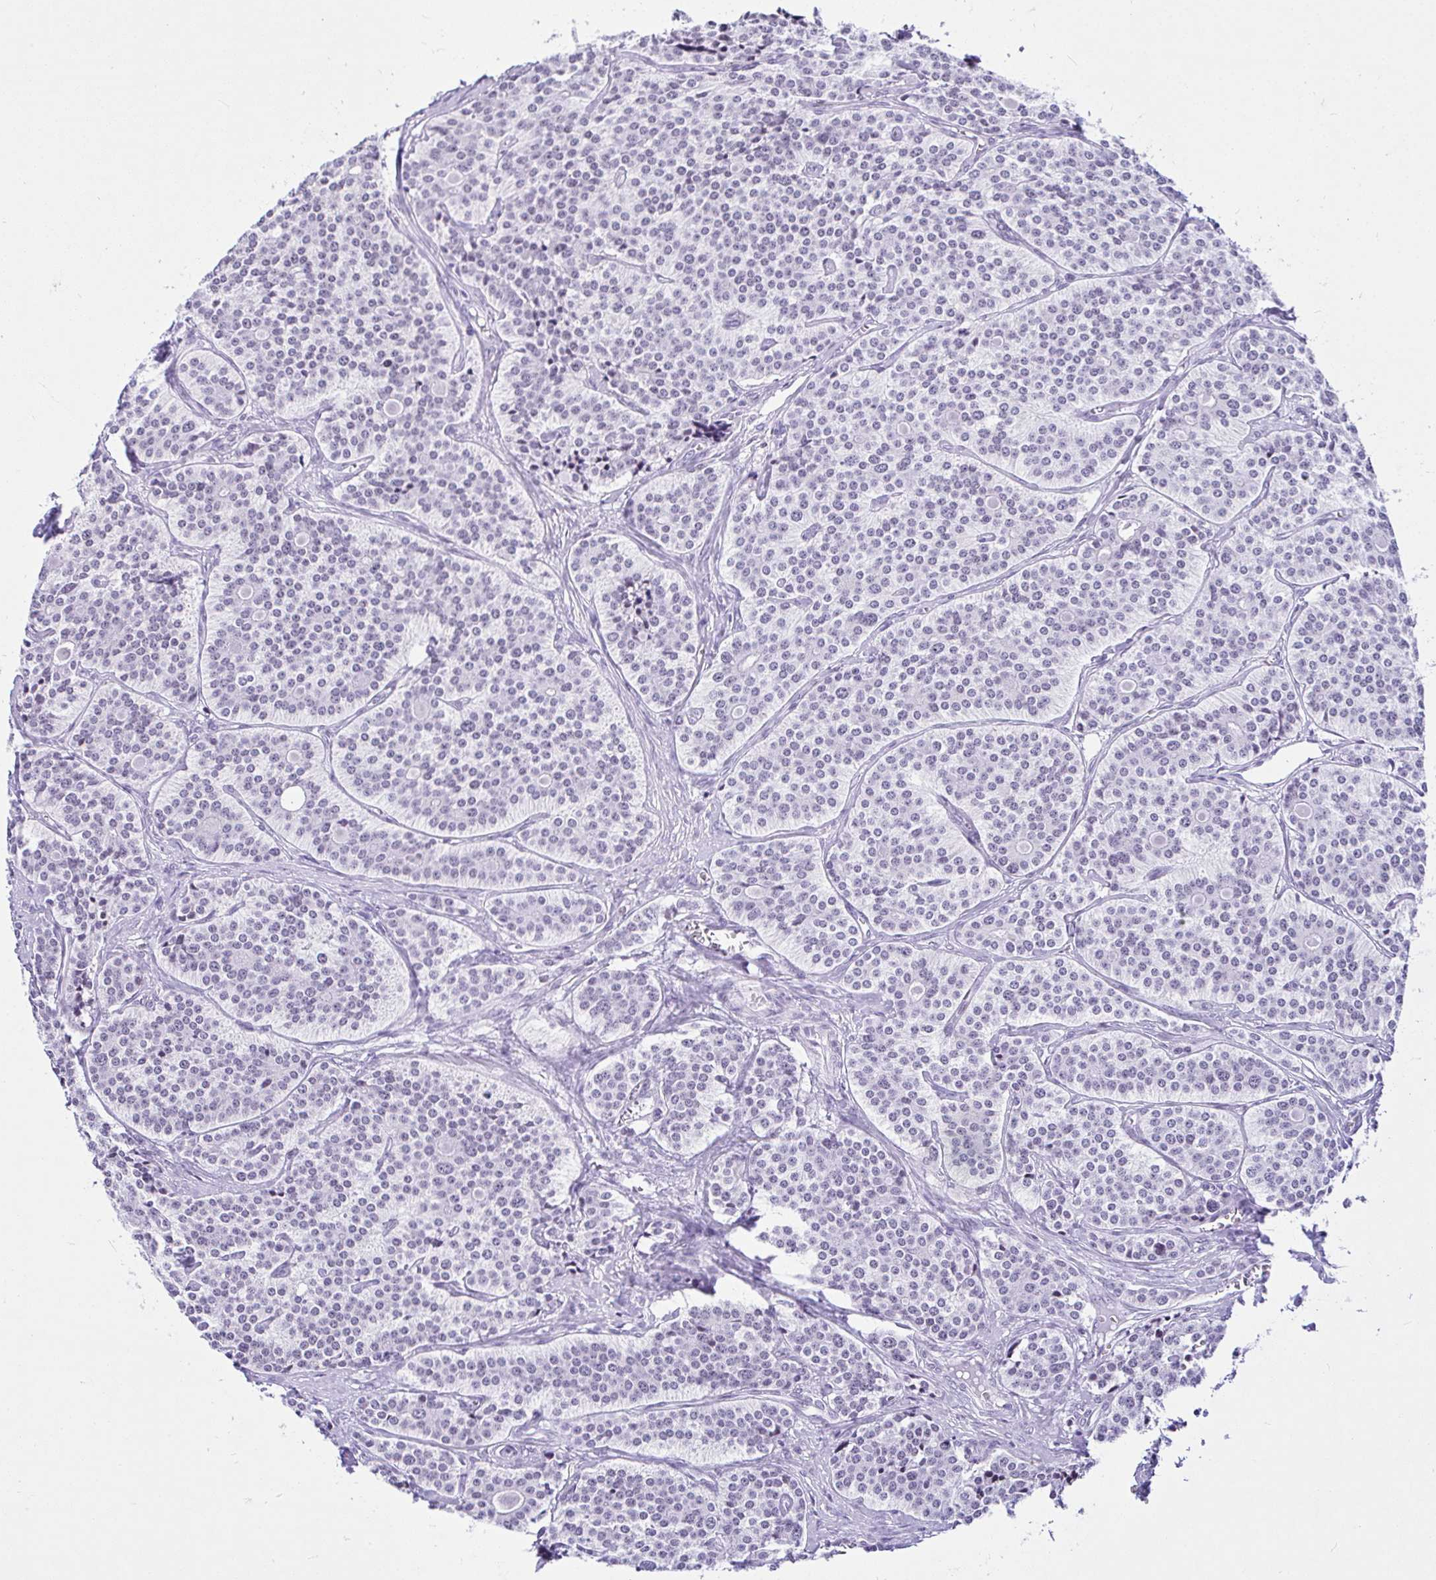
{"staining": {"intensity": "negative", "quantity": "none", "location": "none"}, "tissue": "carcinoid", "cell_type": "Tumor cells", "image_type": "cancer", "snomed": [{"axis": "morphology", "description": "Carcinoid, malignant, NOS"}, {"axis": "topography", "description": "Small intestine"}], "caption": "Carcinoid stained for a protein using immunohistochemistry shows no staining tumor cells.", "gene": "KRT27", "patient": {"sex": "male", "age": 63}}